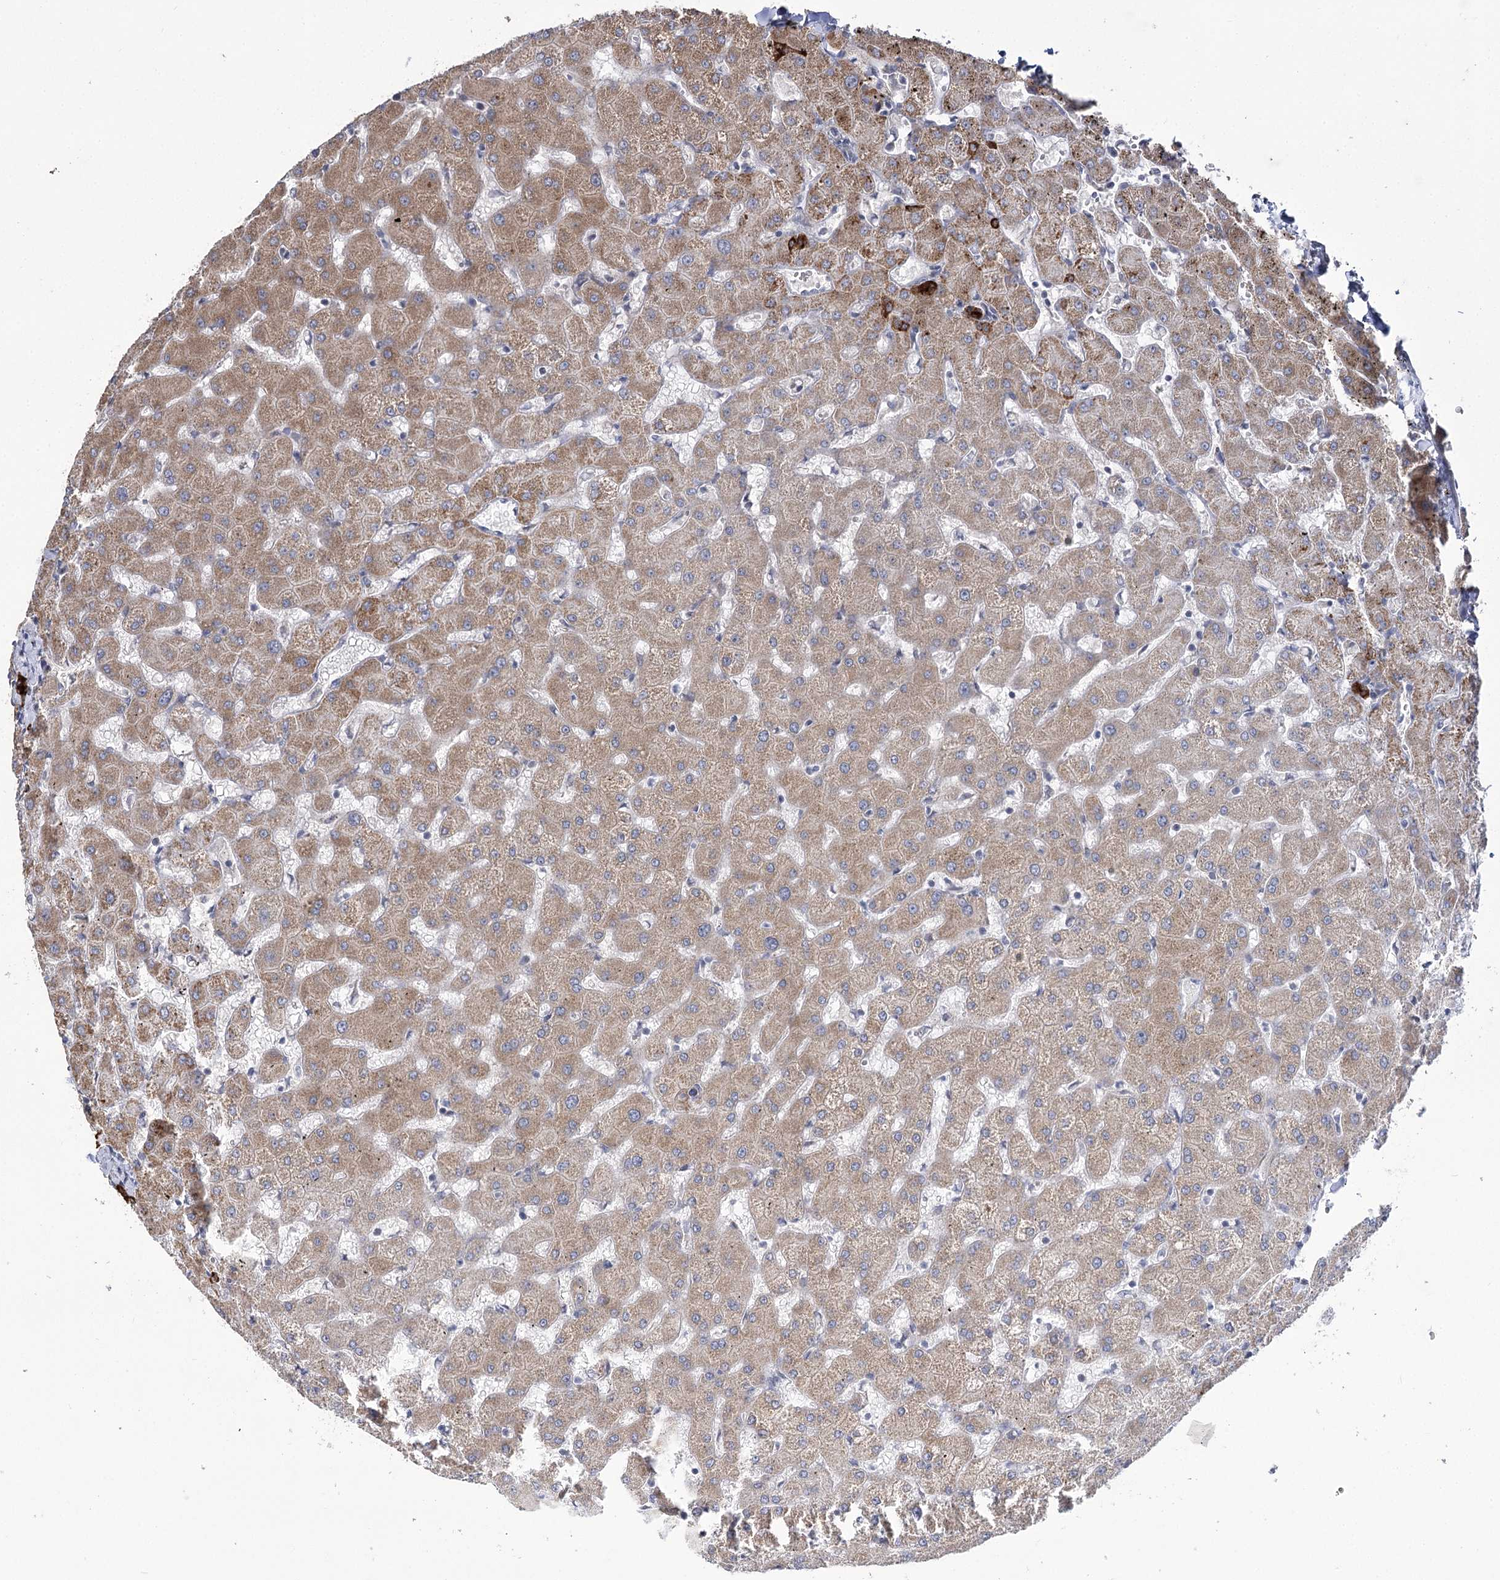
{"staining": {"intensity": "strong", "quantity": ">75%", "location": "cytoplasmic/membranous"}, "tissue": "liver", "cell_type": "Cholangiocytes", "image_type": "normal", "snomed": [{"axis": "morphology", "description": "Normal tissue, NOS"}, {"axis": "topography", "description": "Liver"}], "caption": "IHC photomicrograph of normal liver stained for a protein (brown), which demonstrates high levels of strong cytoplasmic/membranous expression in about >75% of cholangiocytes.", "gene": "PHYHIPL", "patient": {"sex": "female", "age": 63}}